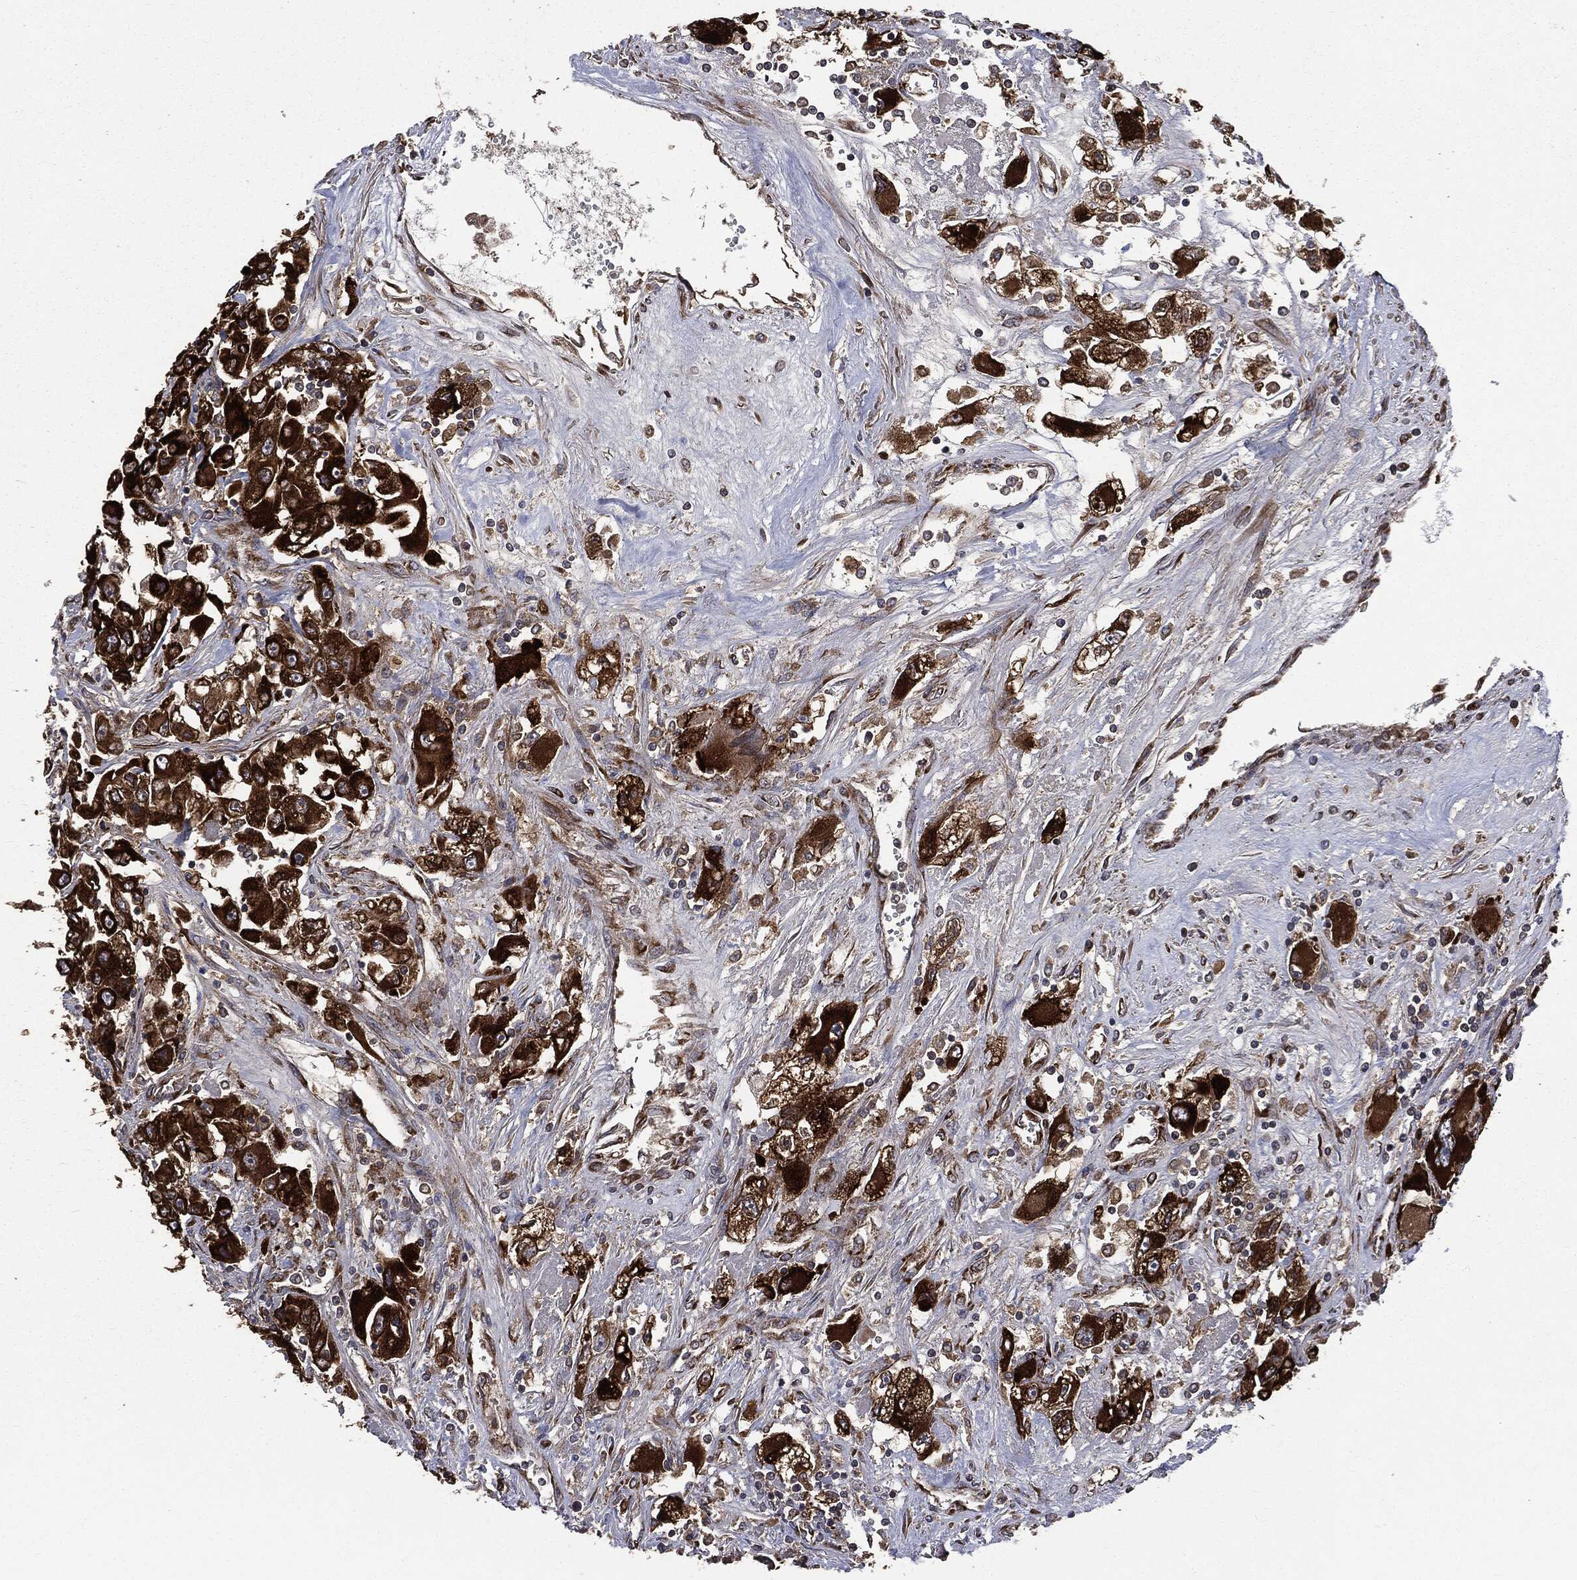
{"staining": {"intensity": "strong", "quantity": ">75%", "location": "cytoplasmic/membranous"}, "tissue": "renal cancer", "cell_type": "Tumor cells", "image_type": "cancer", "snomed": [{"axis": "morphology", "description": "Adenocarcinoma, NOS"}, {"axis": "topography", "description": "Kidney"}], "caption": "Immunohistochemical staining of adenocarcinoma (renal) reveals high levels of strong cytoplasmic/membranous protein positivity in approximately >75% of tumor cells.", "gene": "PLOD3", "patient": {"sex": "female", "age": 52}}